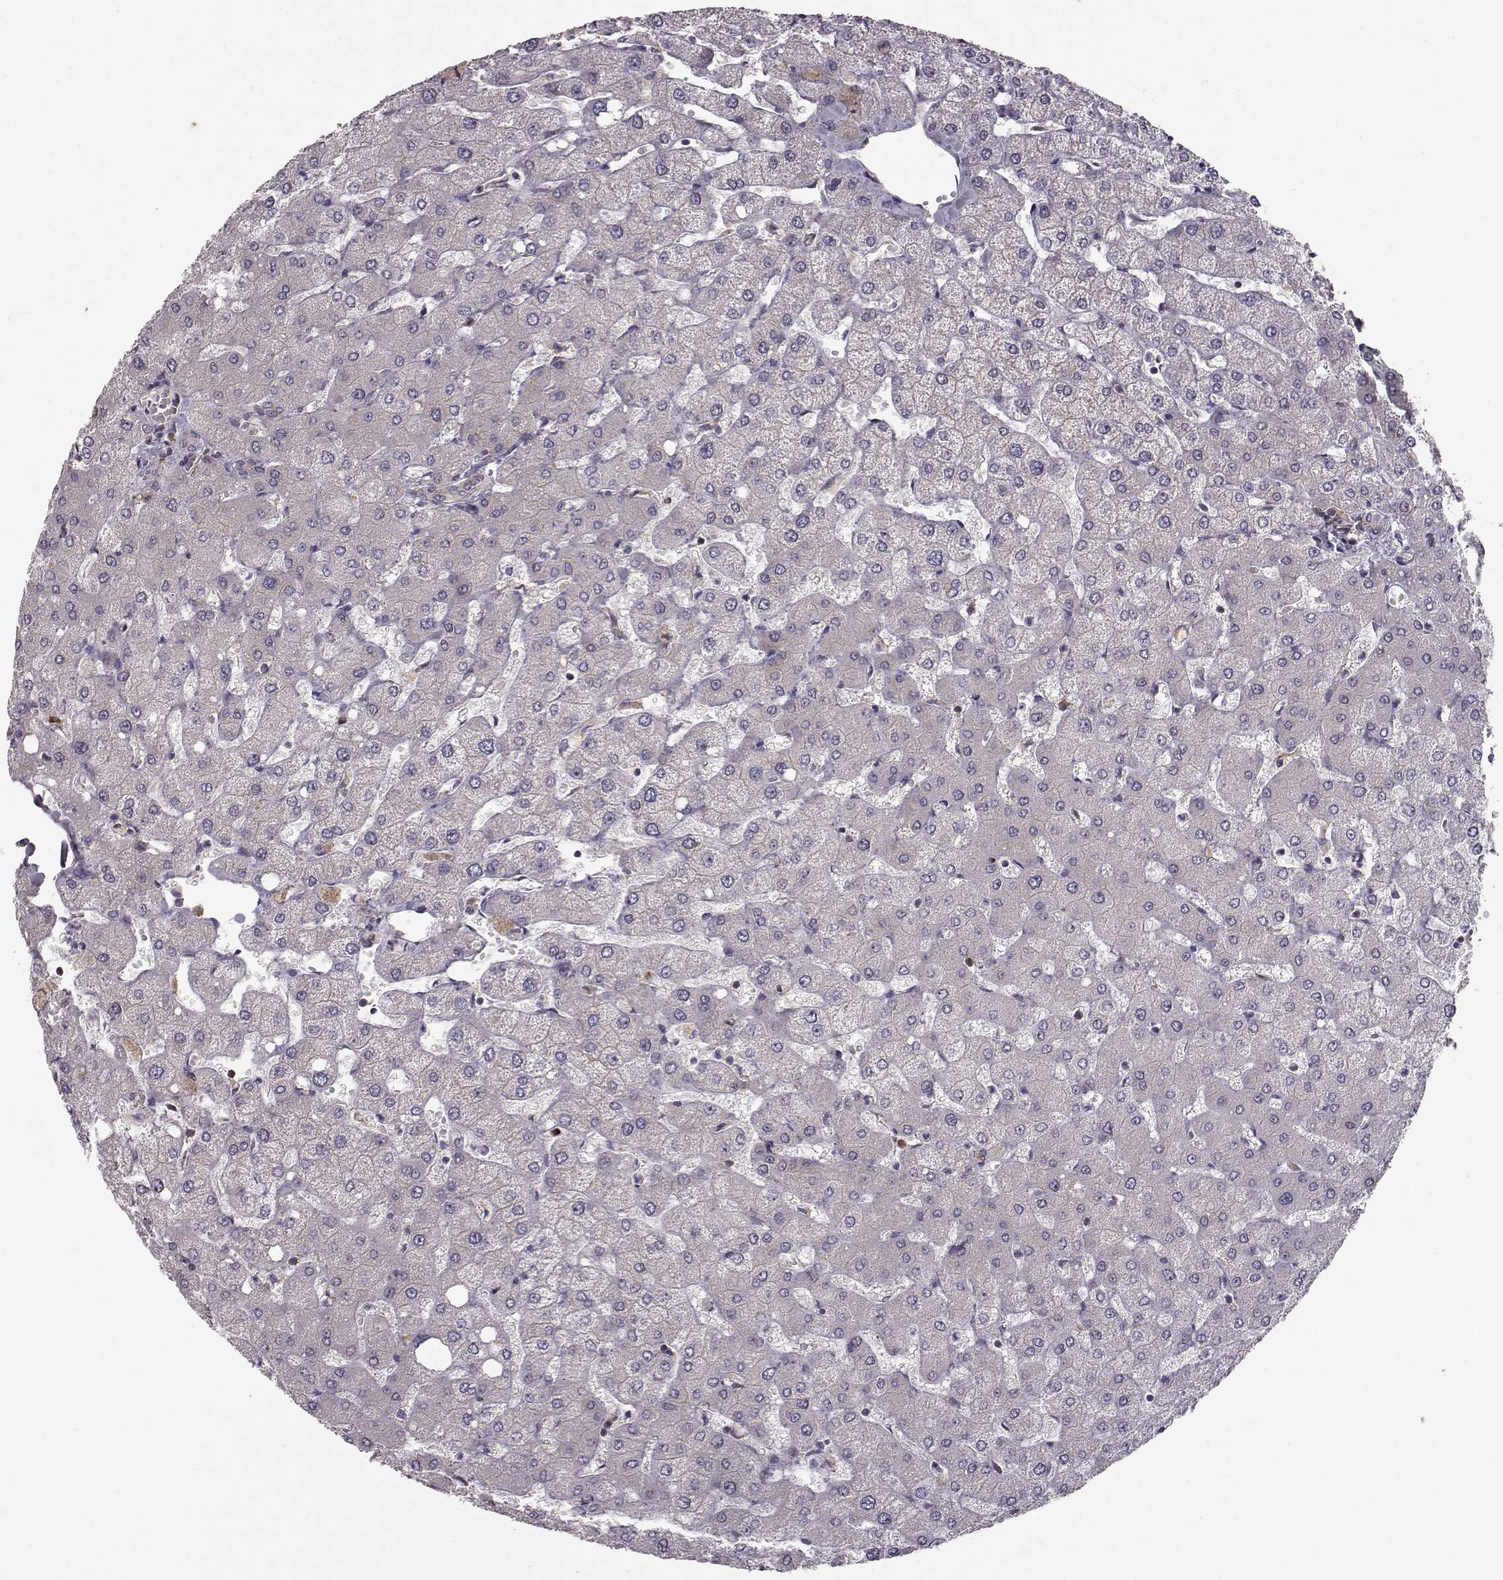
{"staining": {"intensity": "negative", "quantity": "none", "location": "none"}, "tissue": "liver", "cell_type": "Cholangiocytes", "image_type": "normal", "snomed": [{"axis": "morphology", "description": "Normal tissue, NOS"}, {"axis": "topography", "description": "Liver"}], "caption": "IHC micrograph of normal liver stained for a protein (brown), which exhibits no staining in cholangiocytes. (IHC, brightfield microscopy, high magnification).", "gene": "RANBP1", "patient": {"sex": "female", "age": 54}}